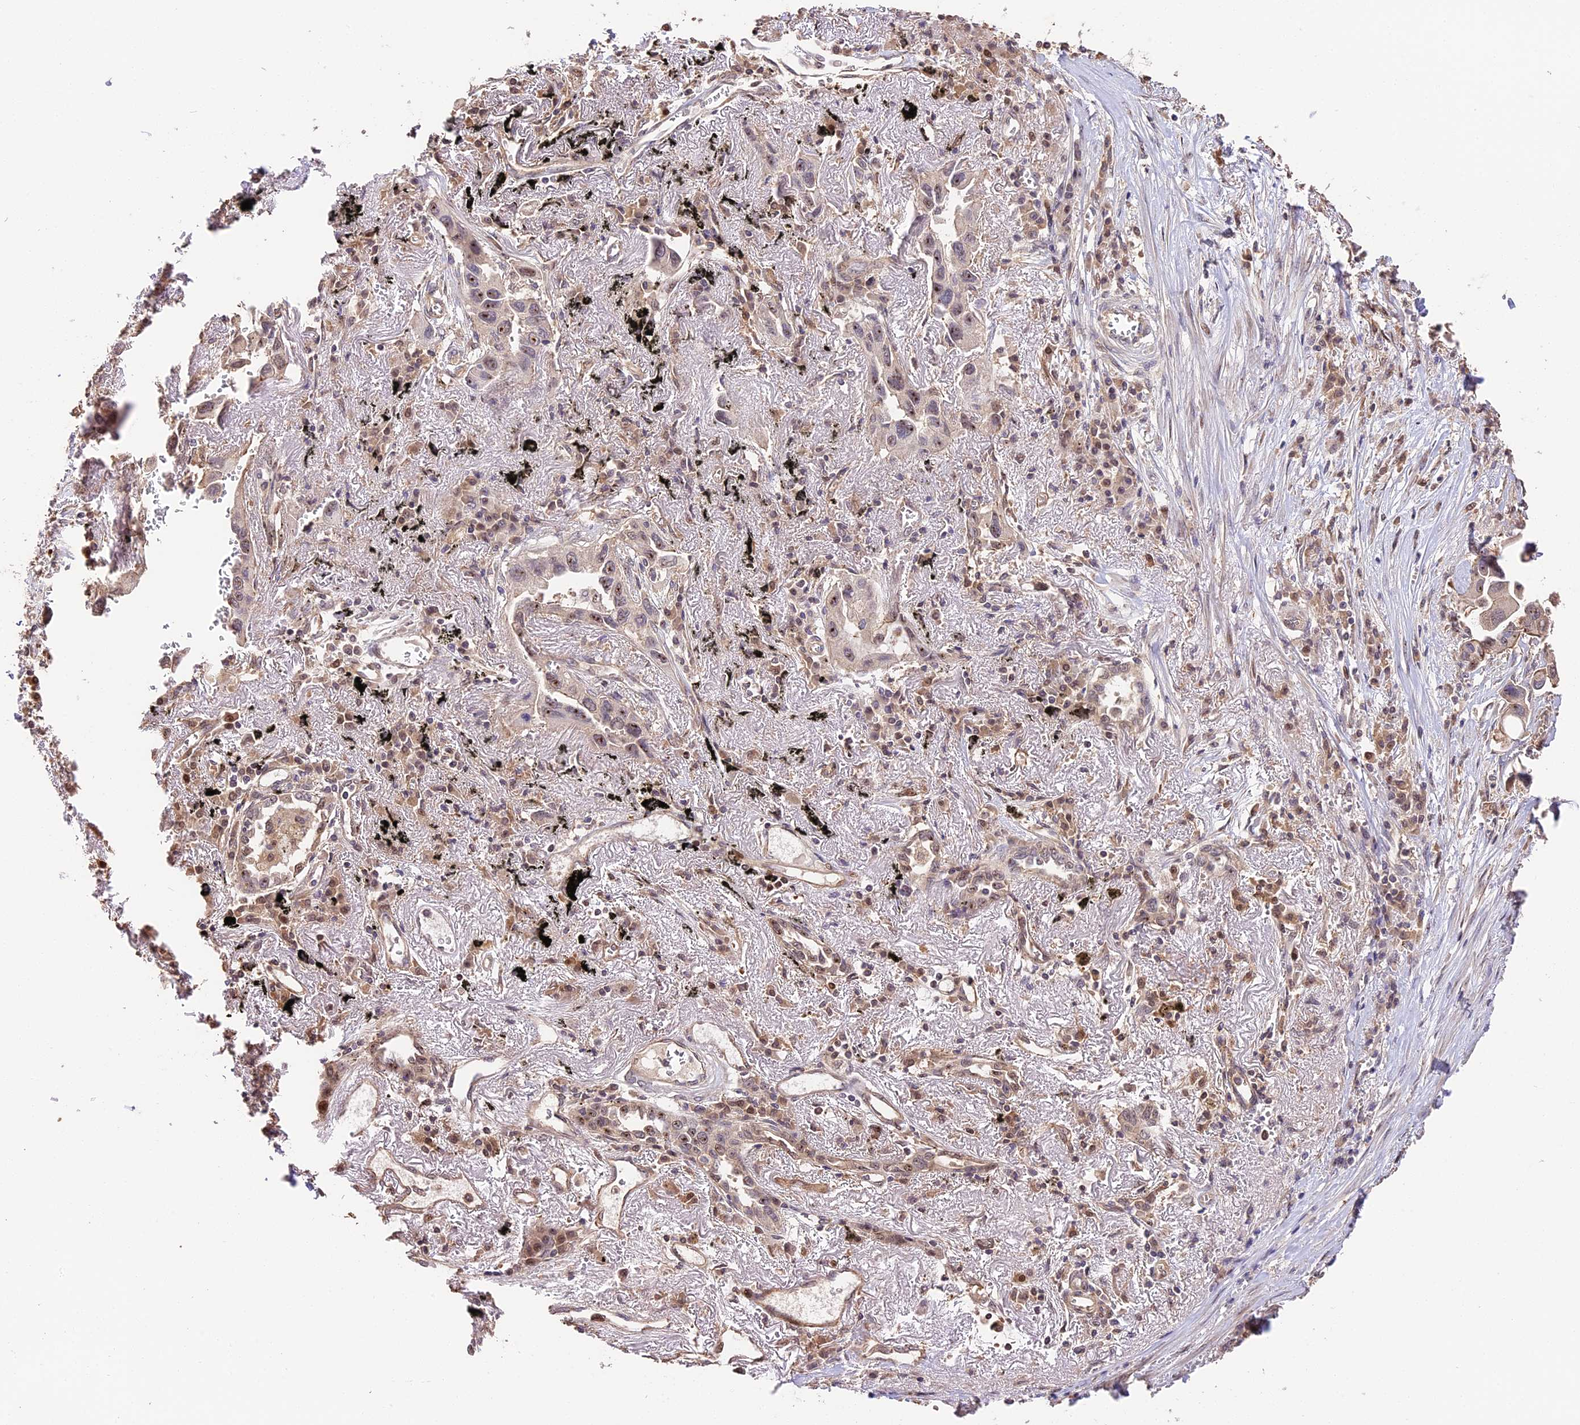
{"staining": {"intensity": "moderate", "quantity": ">75%", "location": "nuclear"}, "tissue": "lung cancer", "cell_type": "Tumor cells", "image_type": "cancer", "snomed": [{"axis": "morphology", "description": "Adenocarcinoma, NOS"}, {"axis": "topography", "description": "Lung"}], "caption": "Moderate nuclear positivity for a protein is present in approximately >75% of tumor cells of adenocarcinoma (lung) using immunohistochemistry (IHC).", "gene": "PPP1R37", "patient": {"sex": "female", "age": 76}}